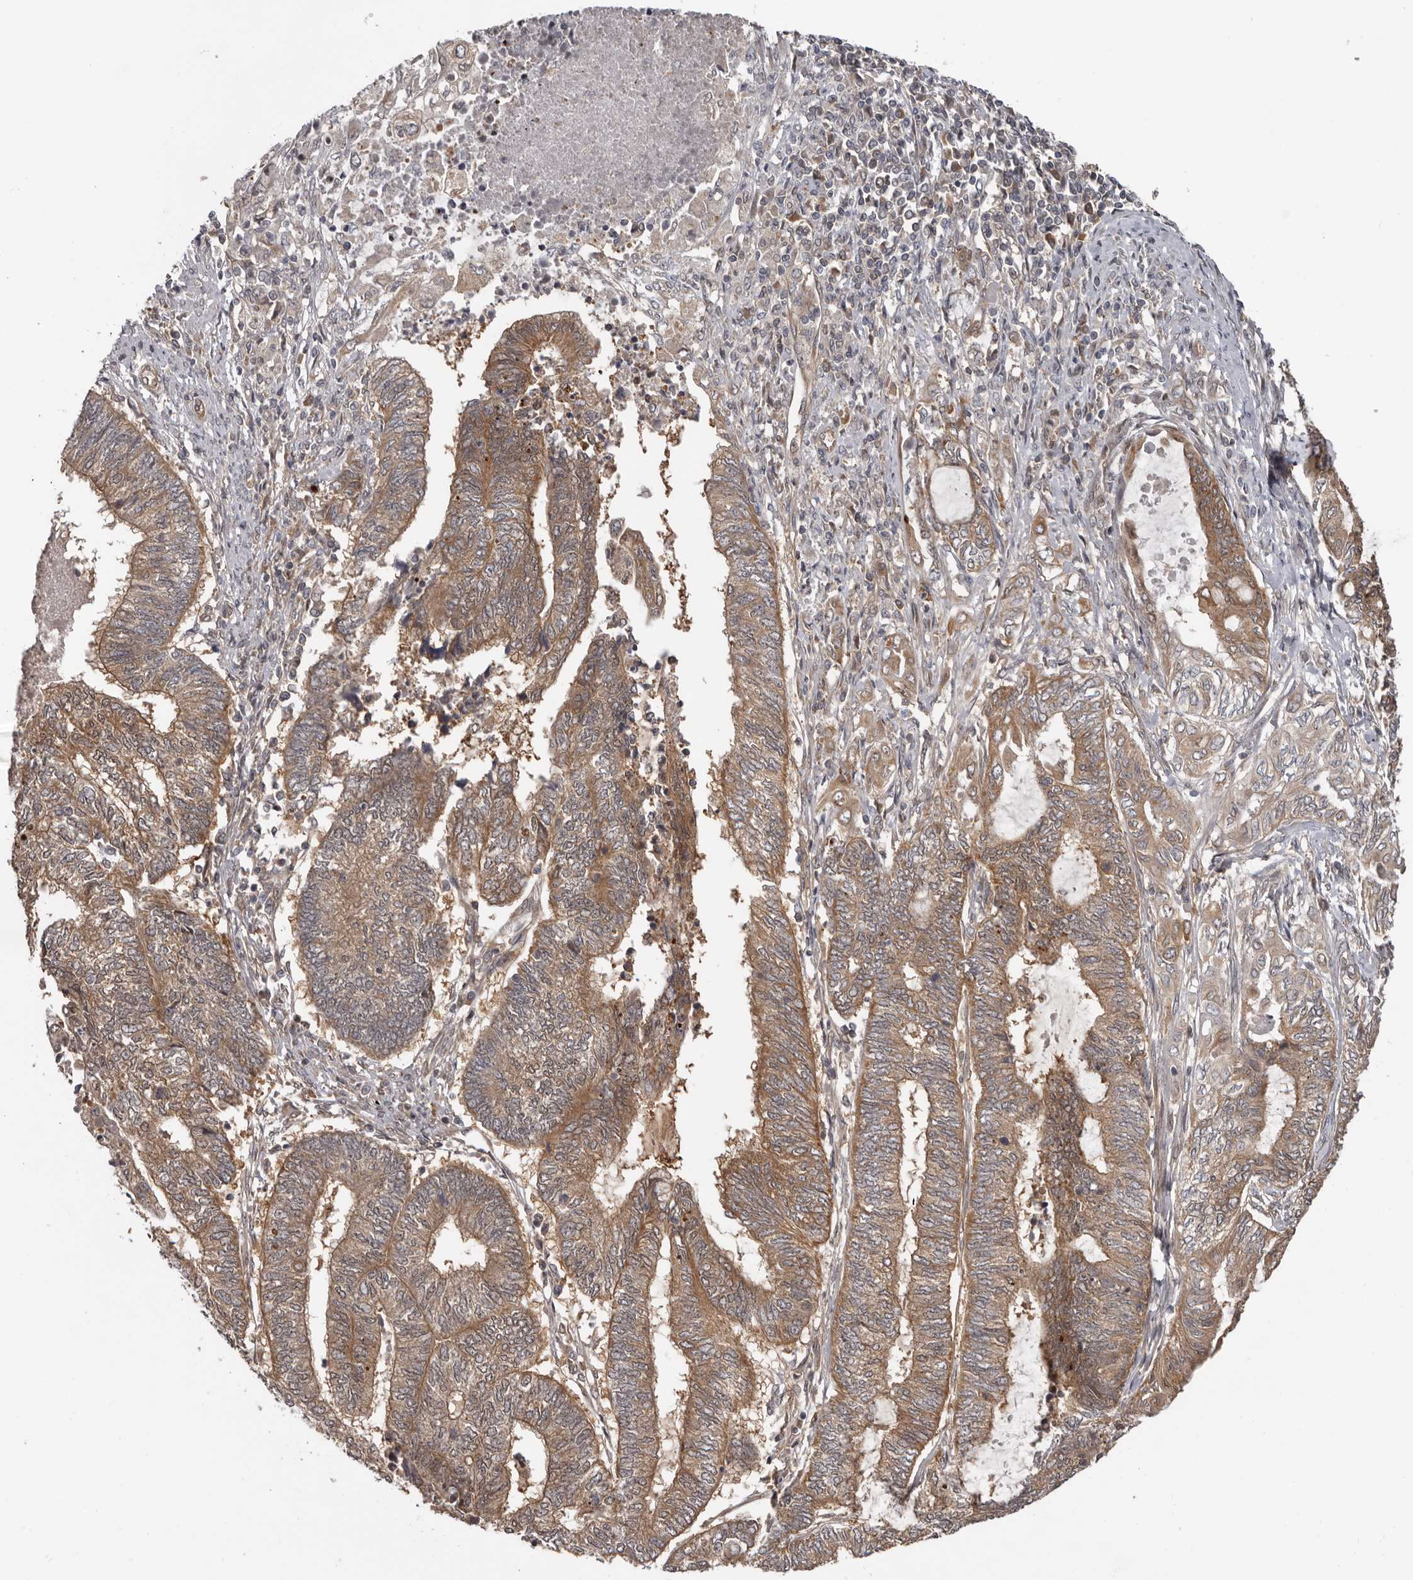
{"staining": {"intensity": "moderate", "quantity": ">75%", "location": "cytoplasmic/membranous"}, "tissue": "endometrial cancer", "cell_type": "Tumor cells", "image_type": "cancer", "snomed": [{"axis": "morphology", "description": "Adenocarcinoma, NOS"}, {"axis": "topography", "description": "Uterus"}, {"axis": "topography", "description": "Endometrium"}], "caption": "Endometrial cancer was stained to show a protein in brown. There is medium levels of moderate cytoplasmic/membranous positivity in approximately >75% of tumor cells.", "gene": "BAD", "patient": {"sex": "female", "age": 70}}